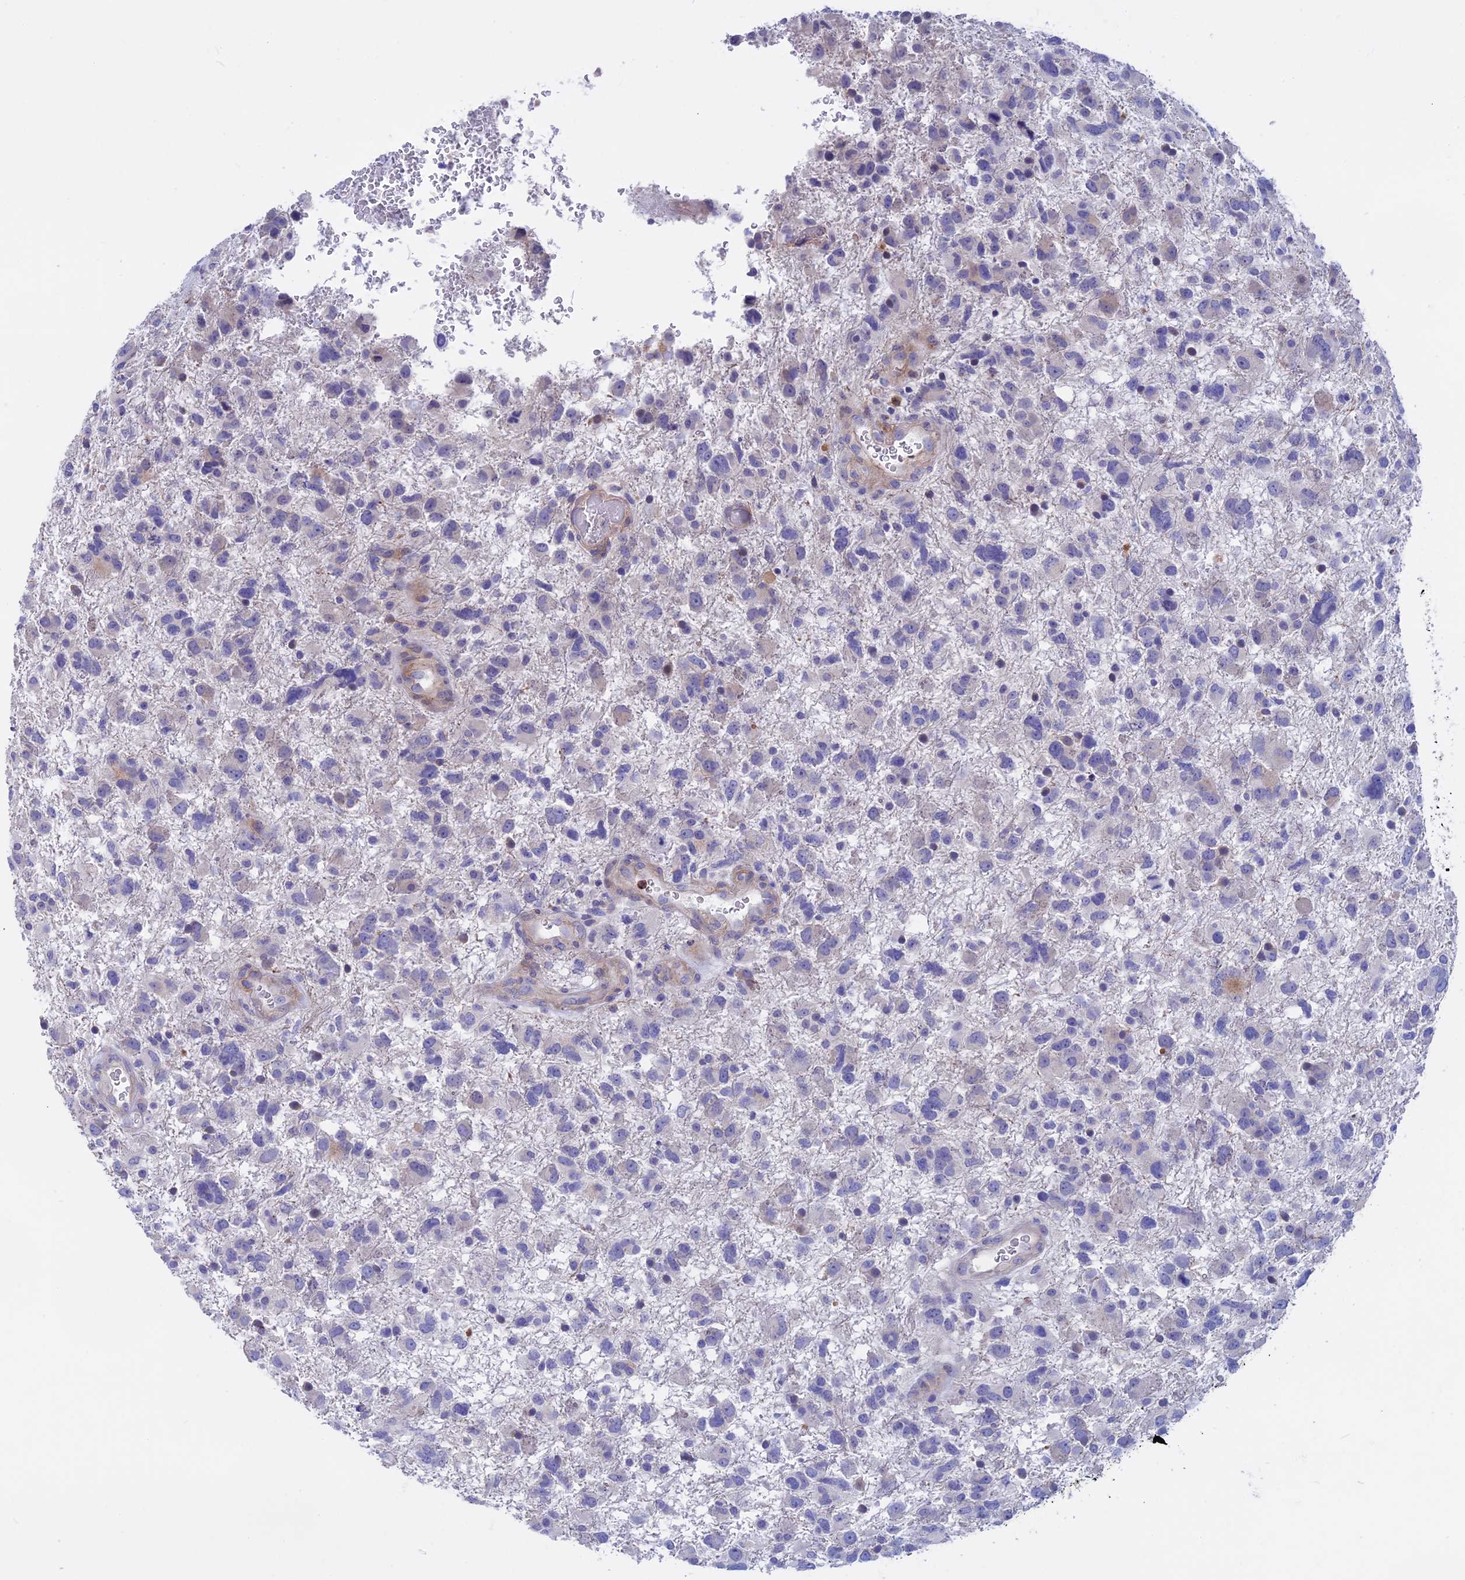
{"staining": {"intensity": "negative", "quantity": "none", "location": "none"}, "tissue": "glioma", "cell_type": "Tumor cells", "image_type": "cancer", "snomed": [{"axis": "morphology", "description": "Glioma, malignant, High grade"}, {"axis": "topography", "description": "Brain"}], "caption": "Immunohistochemical staining of glioma exhibits no significant staining in tumor cells.", "gene": "SLC2A6", "patient": {"sex": "male", "age": 61}}